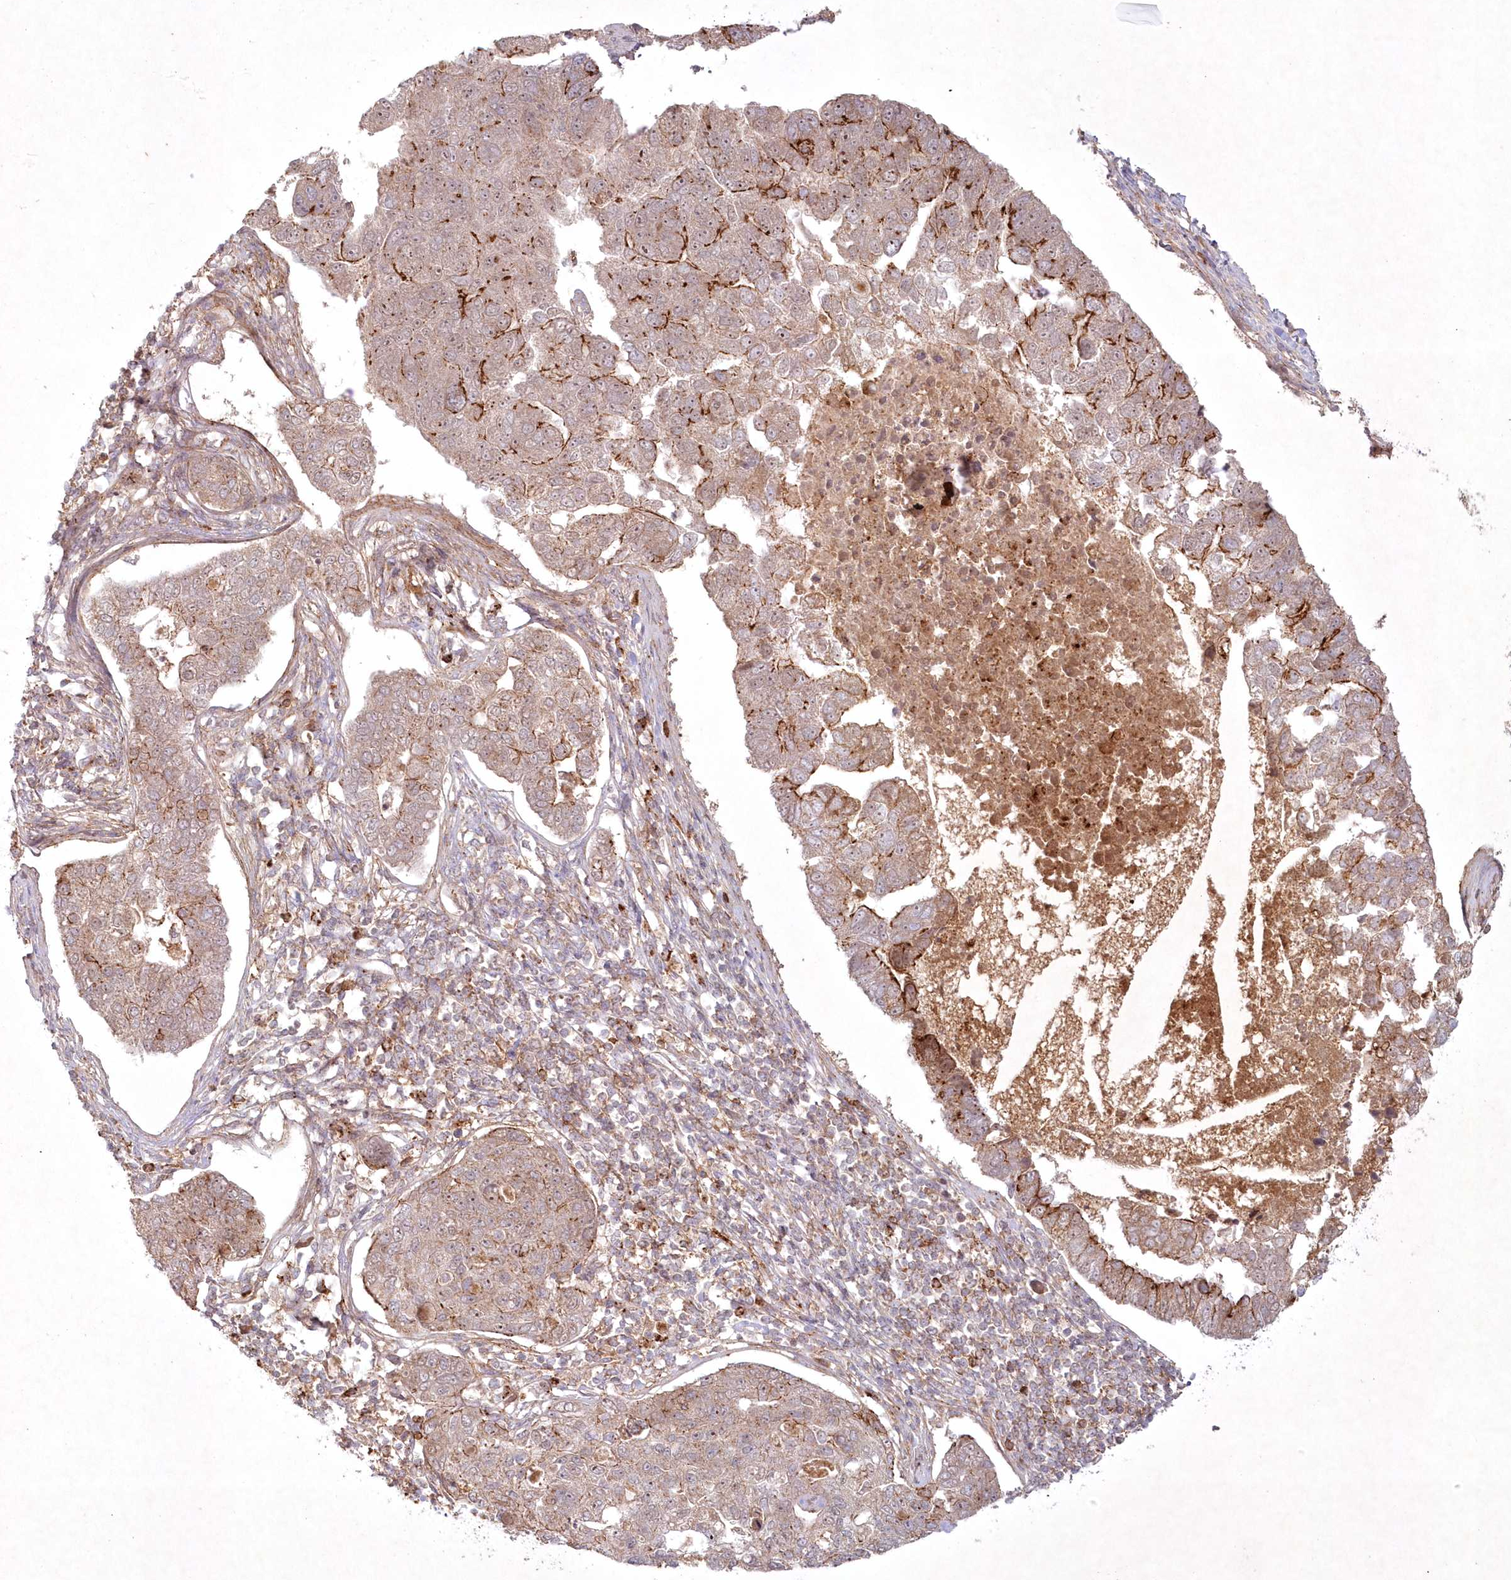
{"staining": {"intensity": "moderate", "quantity": ">75%", "location": "cytoplasmic/membranous"}, "tissue": "pancreatic cancer", "cell_type": "Tumor cells", "image_type": "cancer", "snomed": [{"axis": "morphology", "description": "Adenocarcinoma, NOS"}, {"axis": "topography", "description": "Pancreas"}], "caption": "This histopathology image reveals IHC staining of pancreatic cancer (adenocarcinoma), with medium moderate cytoplasmic/membranous positivity in approximately >75% of tumor cells.", "gene": "TOGARAM2", "patient": {"sex": "female", "age": 61}}